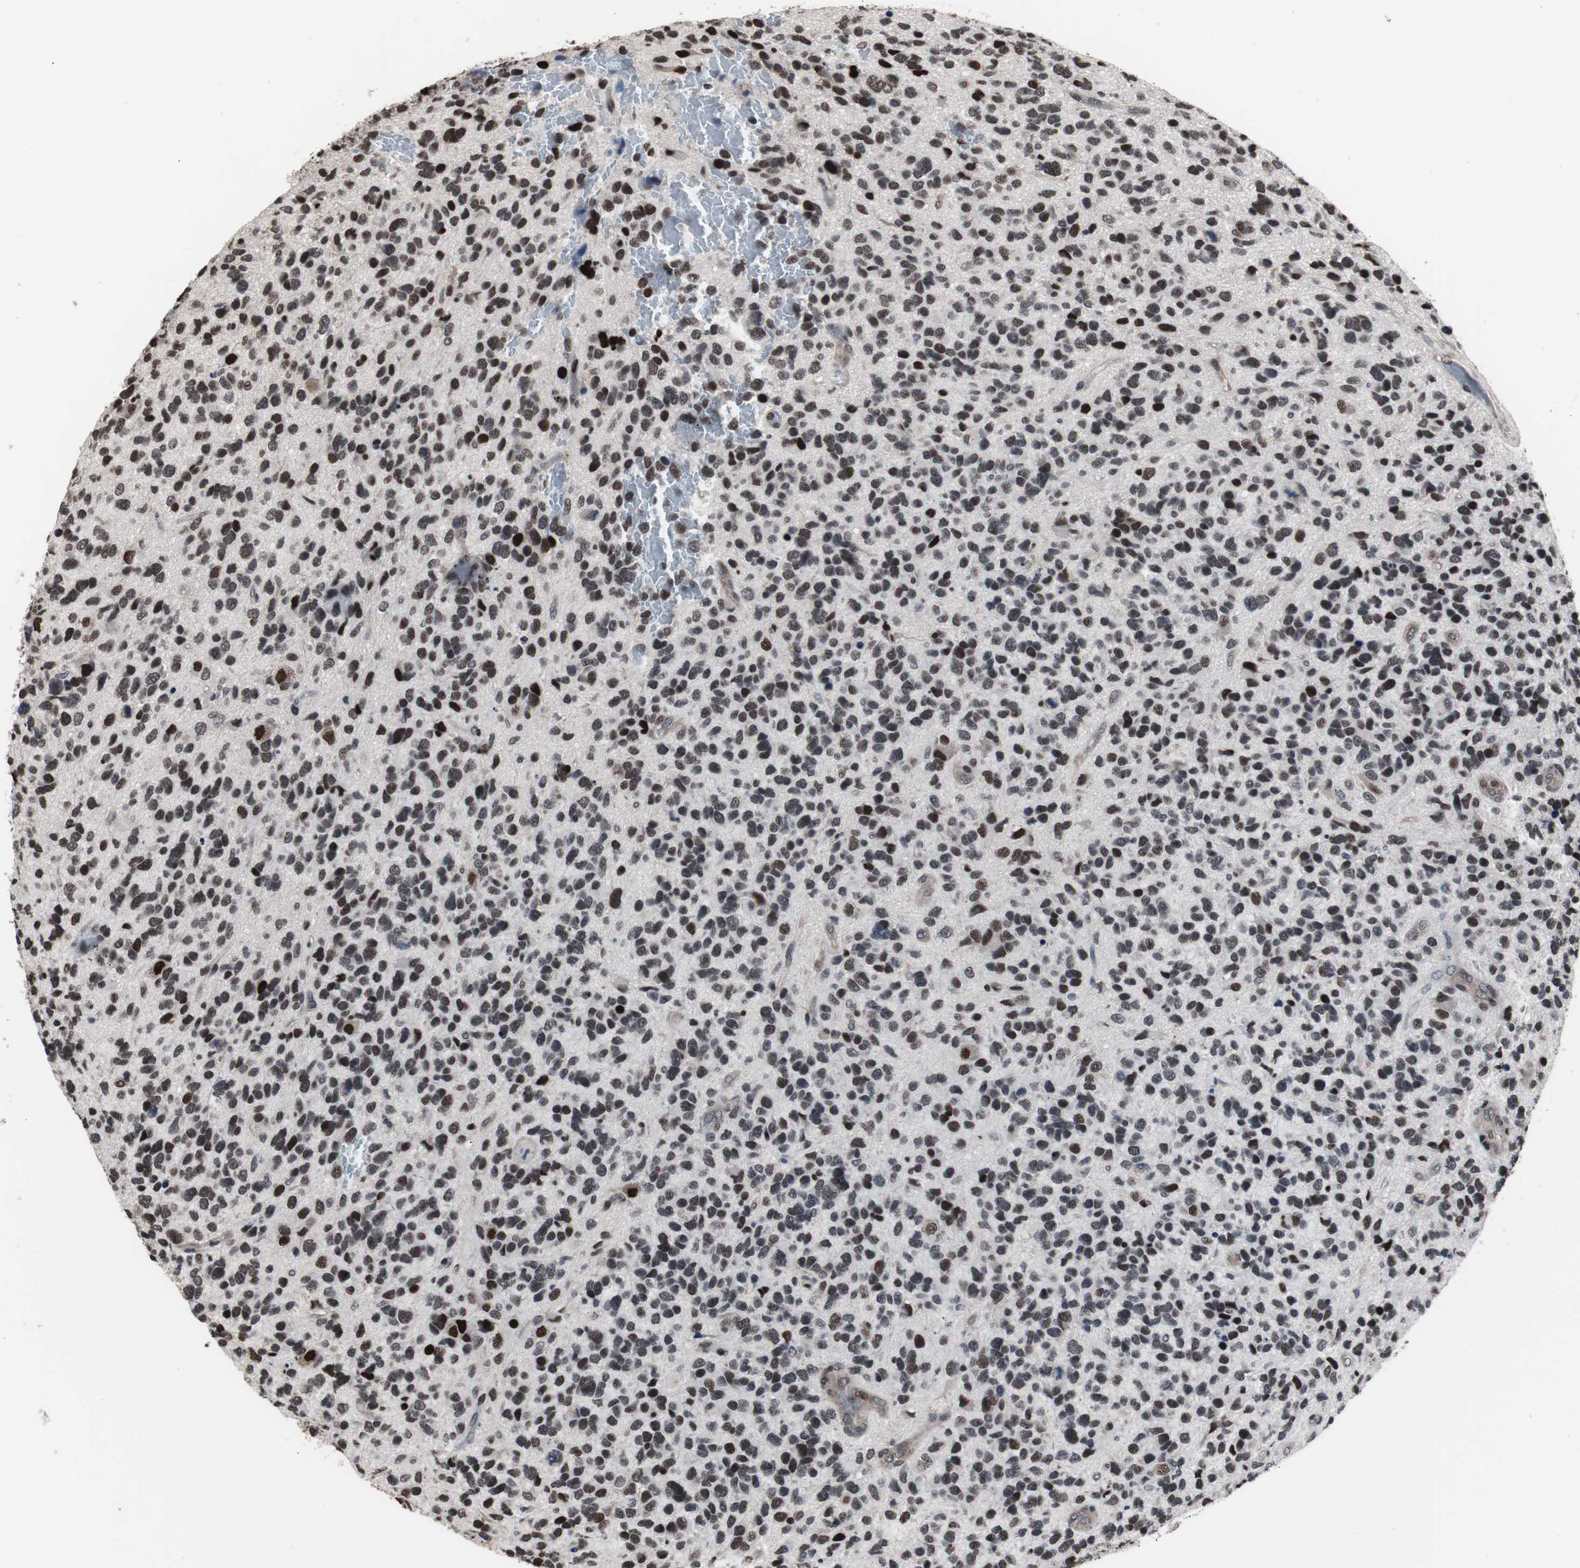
{"staining": {"intensity": "strong", "quantity": ">75%", "location": "nuclear"}, "tissue": "glioma", "cell_type": "Tumor cells", "image_type": "cancer", "snomed": [{"axis": "morphology", "description": "Glioma, malignant, High grade"}, {"axis": "topography", "description": "Brain"}], "caption": "Approximately >75% of tumor cells in human malignant glioma (high-grade) reveal strong nuclear protein expression as visualized by brown immunohistochemical staining.", "gene": "POGZ", "patient": {"sex": "female", "age": 58}}